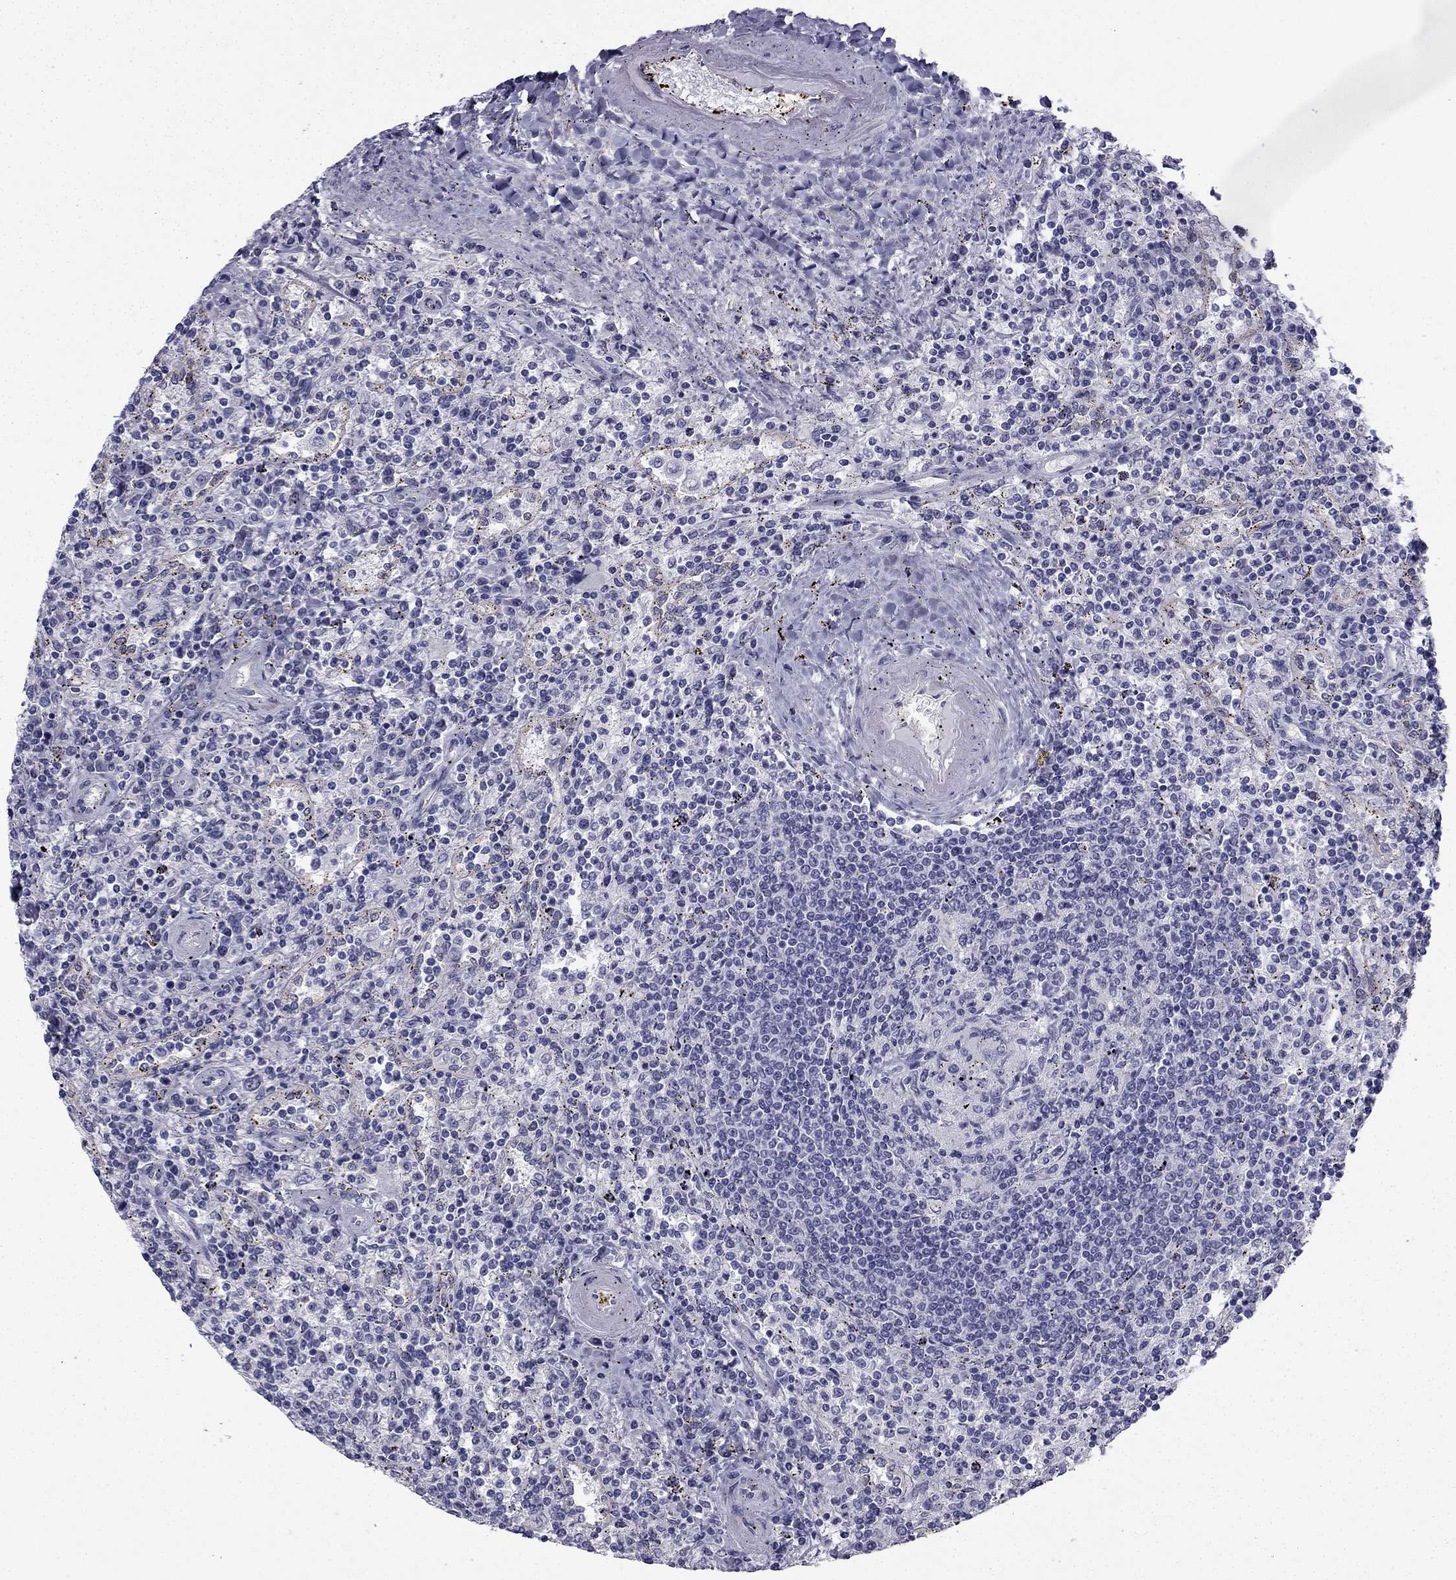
{"staining": {"intensity": "negative", "quantity": "none", "location": "none"}, "tissue": "lymphoma", "cell_type": "Tumor cells", "image_type": "cancer", "snomed": [{"axis": "morphology", "description": "Malignant lymphoma, non-Hodgkin's type, Low grade"}, {"axis": "topography", "description": "Spleen"}], "caption": "A micrograph of human low-grade malignant lymphoma, non-Hodgkin's type is negative for staining in tumor cells. (DAB (3,3'-diaminobenzidine) immunohistochemistry, high magnification).", "gene": "CCDC40", "patient": {"sex": "male", "age": 62}}